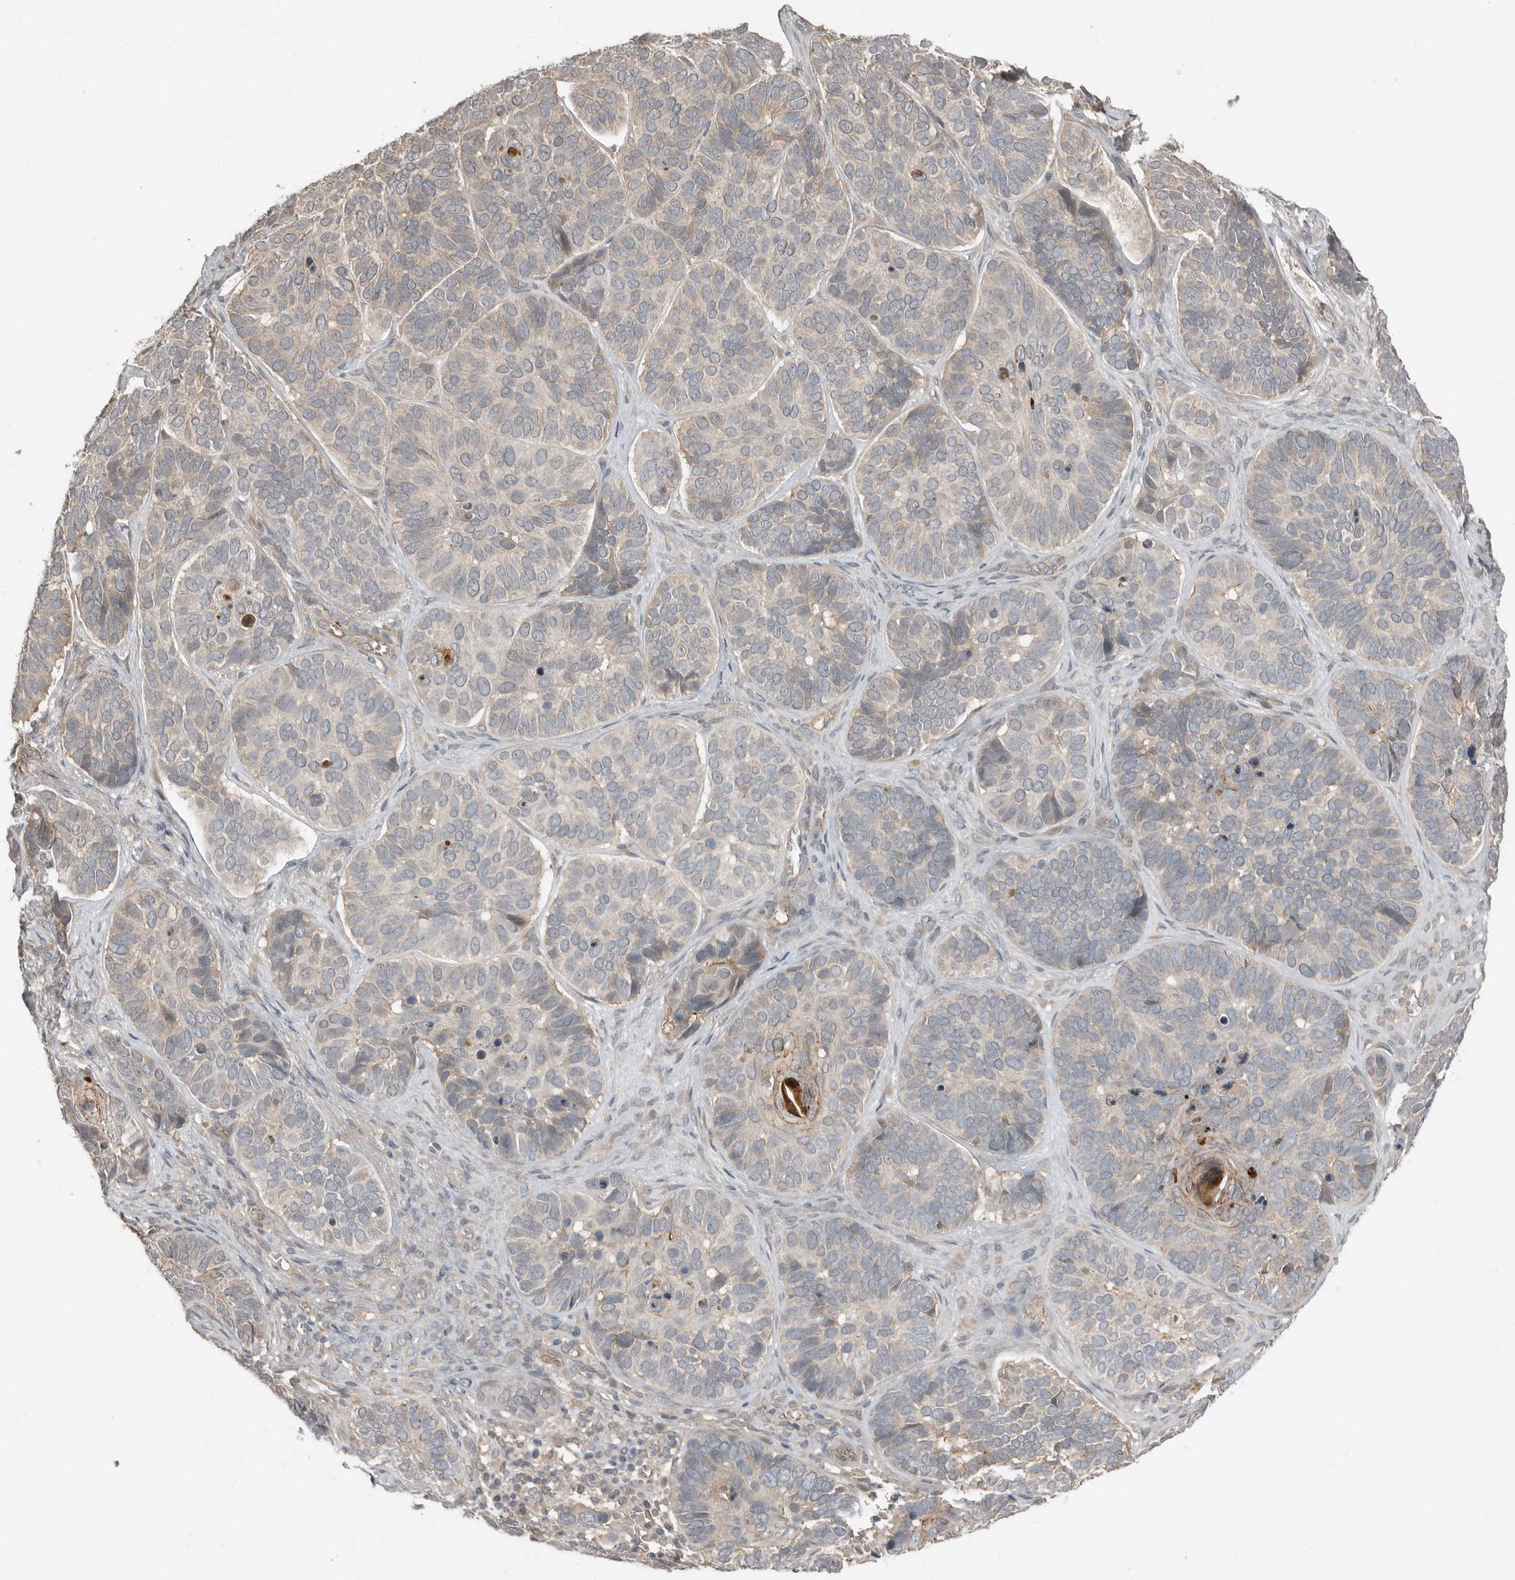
{"staining": {"intensity": "negative", "quantity": "none", "location": "none"}, "tissue": "skin cancer", "cell_type": "Tumor cells", "image_type": "cancer", "snomed": [{"axis": "morphology", "description": "Basal cell carcinoma"}, {"axis": "topography", "description": "Skin"}], "caption": "Skin basal cell carcinoma was stained to show a protein in brown. There is no significant expression in tumor cells.", "gene": "TEAD3", "patient": {"sex": "male", "age": 62}}